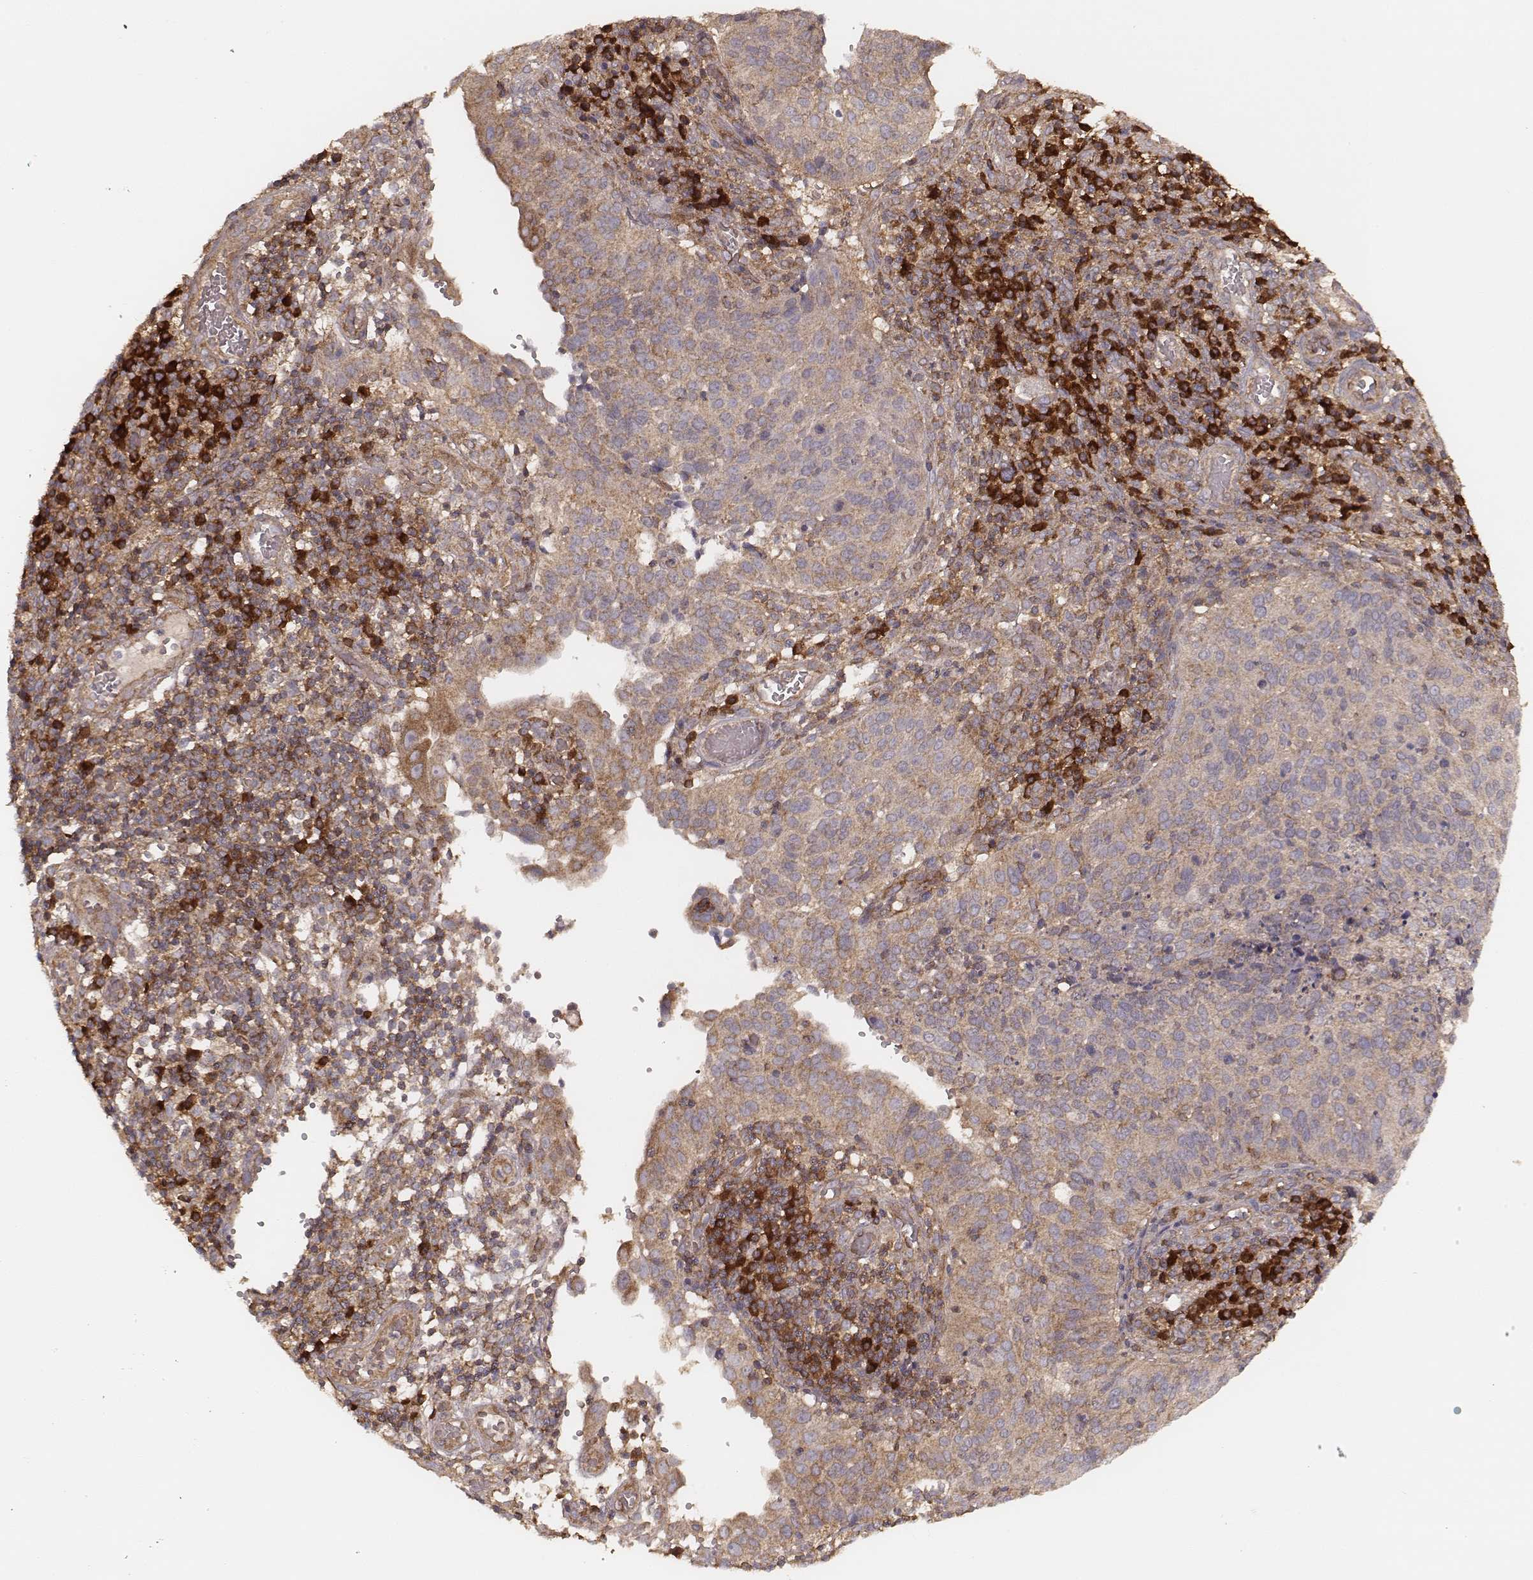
{"staining": {"intensity": "moderate", "quantity": ">75%", "location": "cytoplasmic/membranous"}, "tissue": "cervical cancer", "cell_type": "Tumor cells", "image_type": "cancer", "snomed": [{"axis": "morphology", "description": "Squamous cell carcinoma, NOS"}, {"axis": "topography", "description": "Cervix"}], "caption": "Tumor cells exhibit medium levels of moderate cytoplasmic/membranous expression in approximately >75% of cells in human squamous cell carcinoma (cervical).", "gene": "CARS1", "patient": {"sex": "female", "age": 39}}